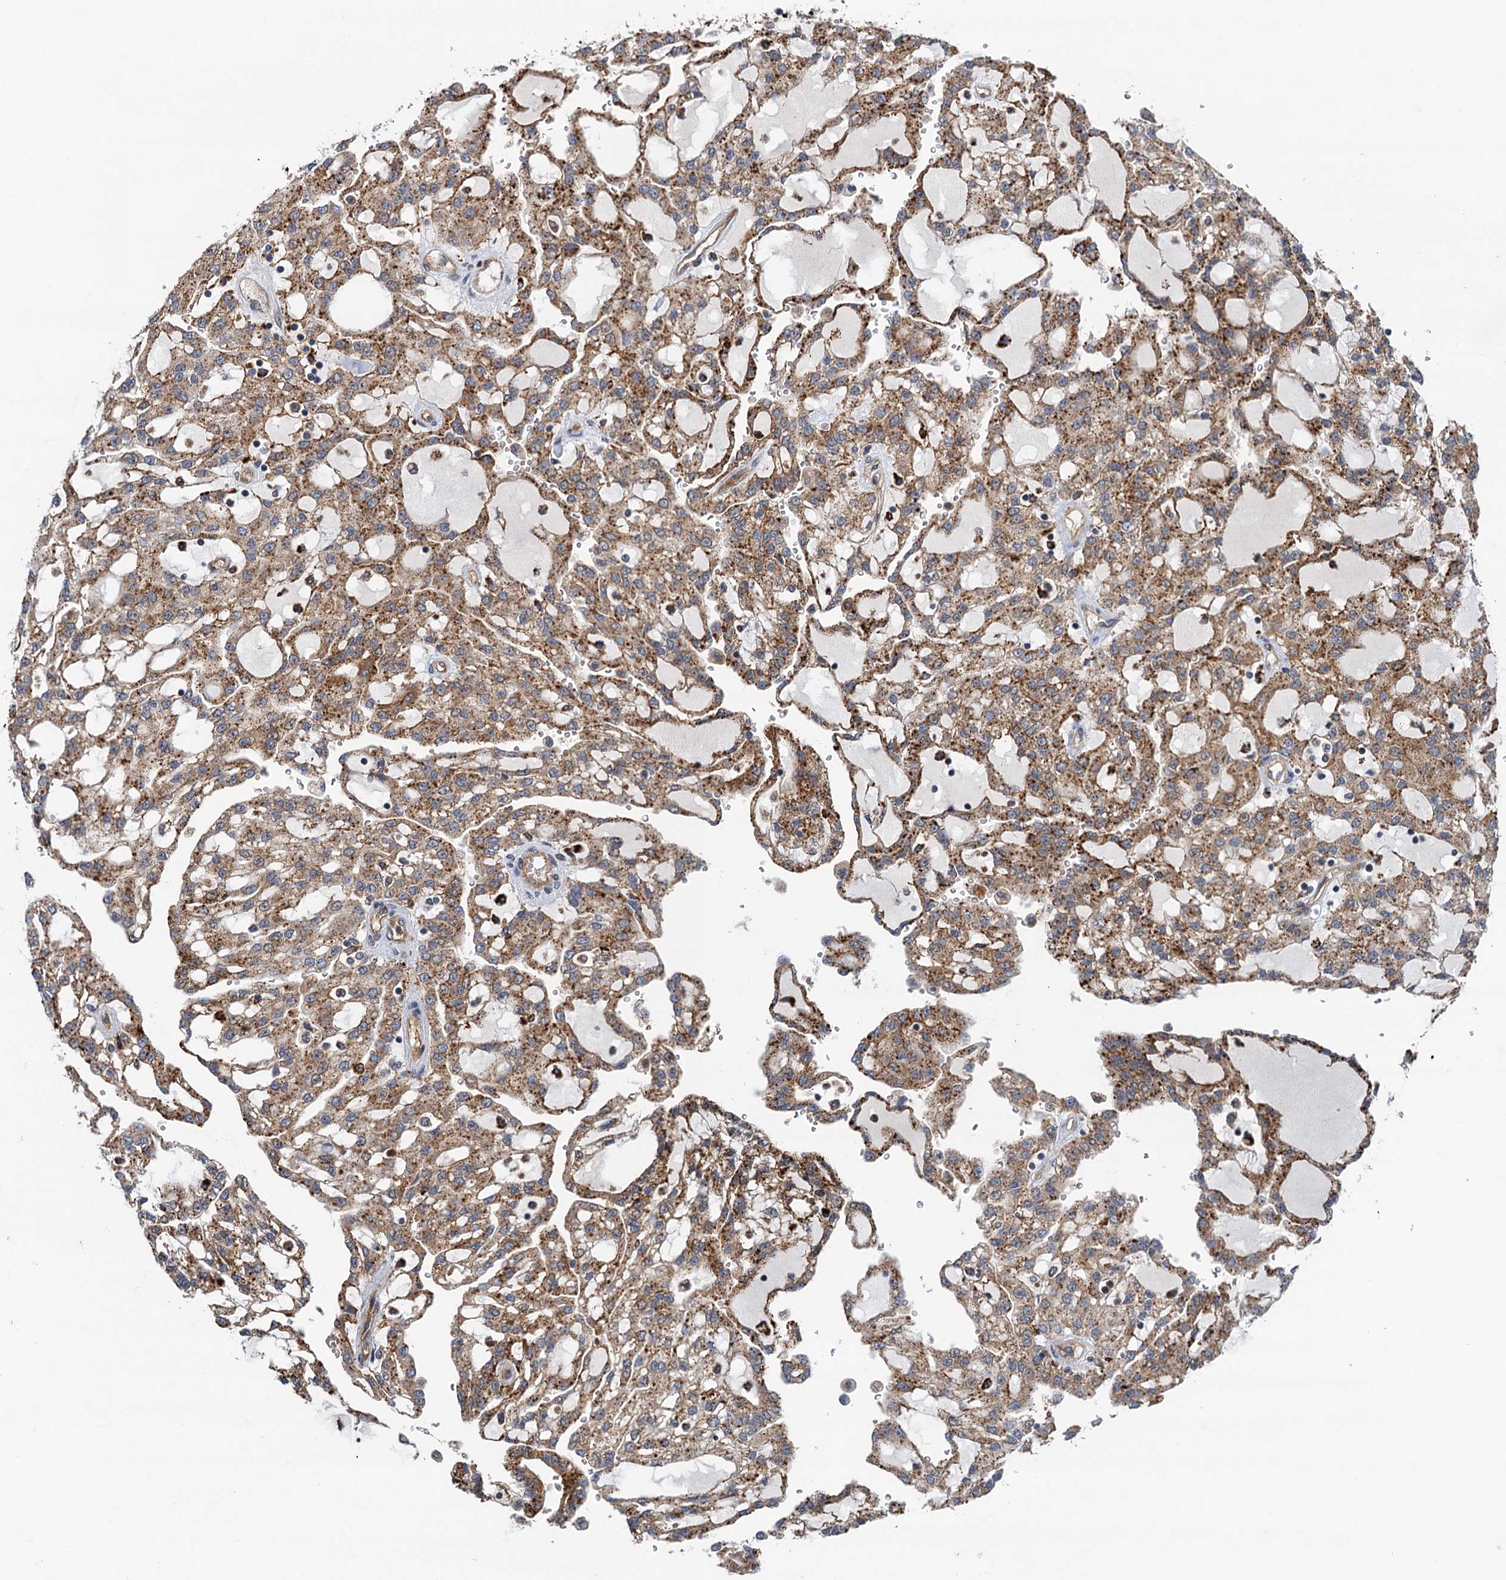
{"staining": {"intensity": "moderate", "quantity": ">75%", "location": "cytoplasmic/membranous"}, "tissue": "renal cancer", "cell_type": "Tumor cells", "image_type": "cancer", "snomed": [{"axis": "morphology", "description": "Adenocarcinoma, NOS"}, {"axis": "topography", "description": "Kidney"}], "caption": "Renal adenocarcinoma stained for a protein displays moderate cytoplasmic/membranous positivity in tumor cells.", "gene": "NLRP10", "patient": {"sex": "male", "age": 63}}